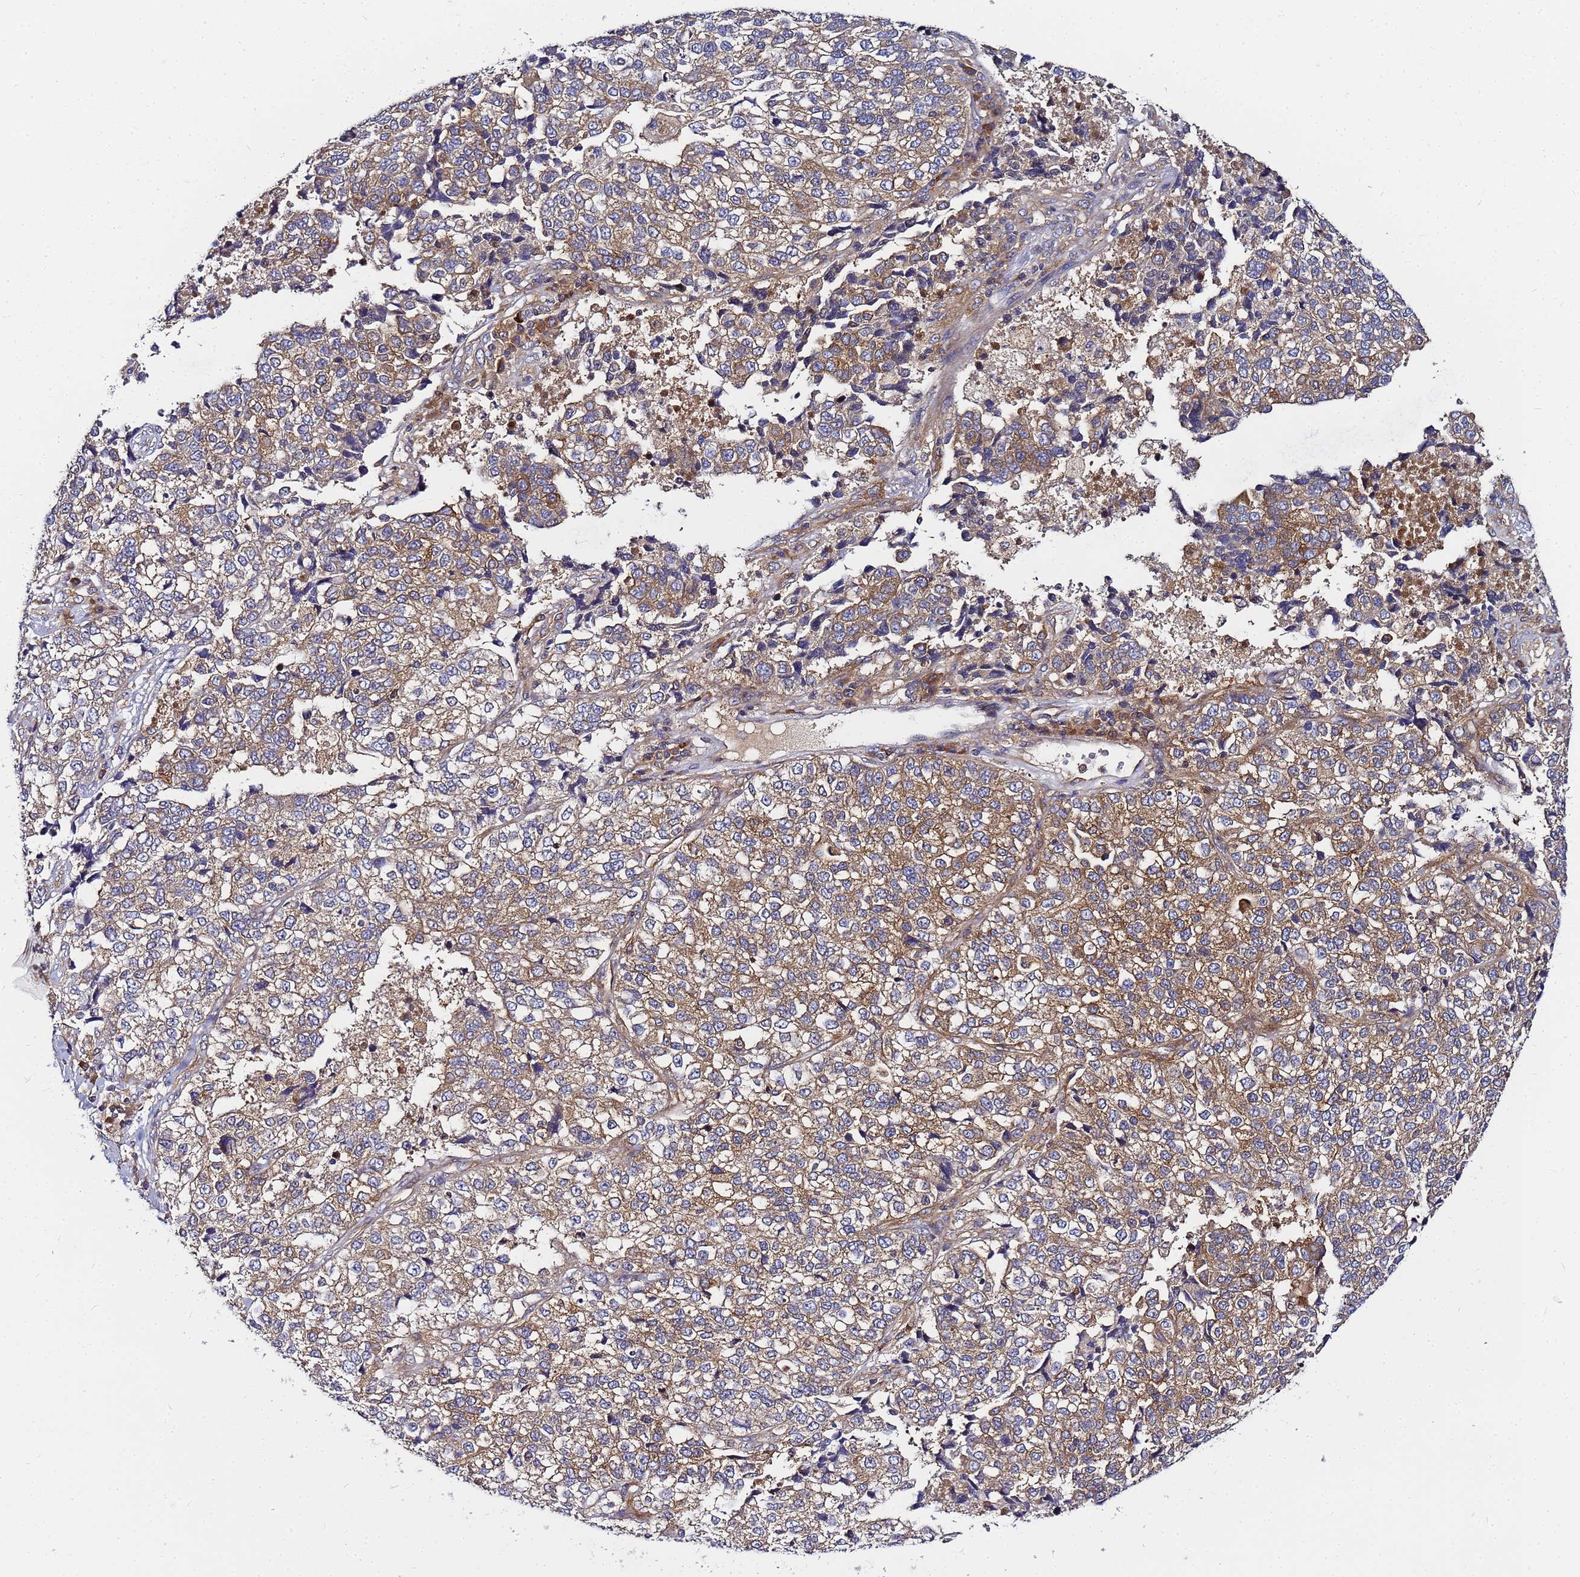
{"staining": {"intensity": "moderate", "quantity": ">75%", "location": "cytoplasmic/membranous"}, "tissue": "lung cancer", "cell_type": "Tumor cells", "image_type": "cancer", "snomed": [{"axis": "morphology", "description": "Adenocarcinoma, NOS"}, {"axis": "topography", "description": "Lung"}], "caption": "A high-resolution image shows immunohistochemistry staining of lung cancer, which demonstrates moderate cytoplasmic/membranous staining in about >75% of tumor cells.", "gene": "CHM", "patient": {"sex": "male", "age": 49}}